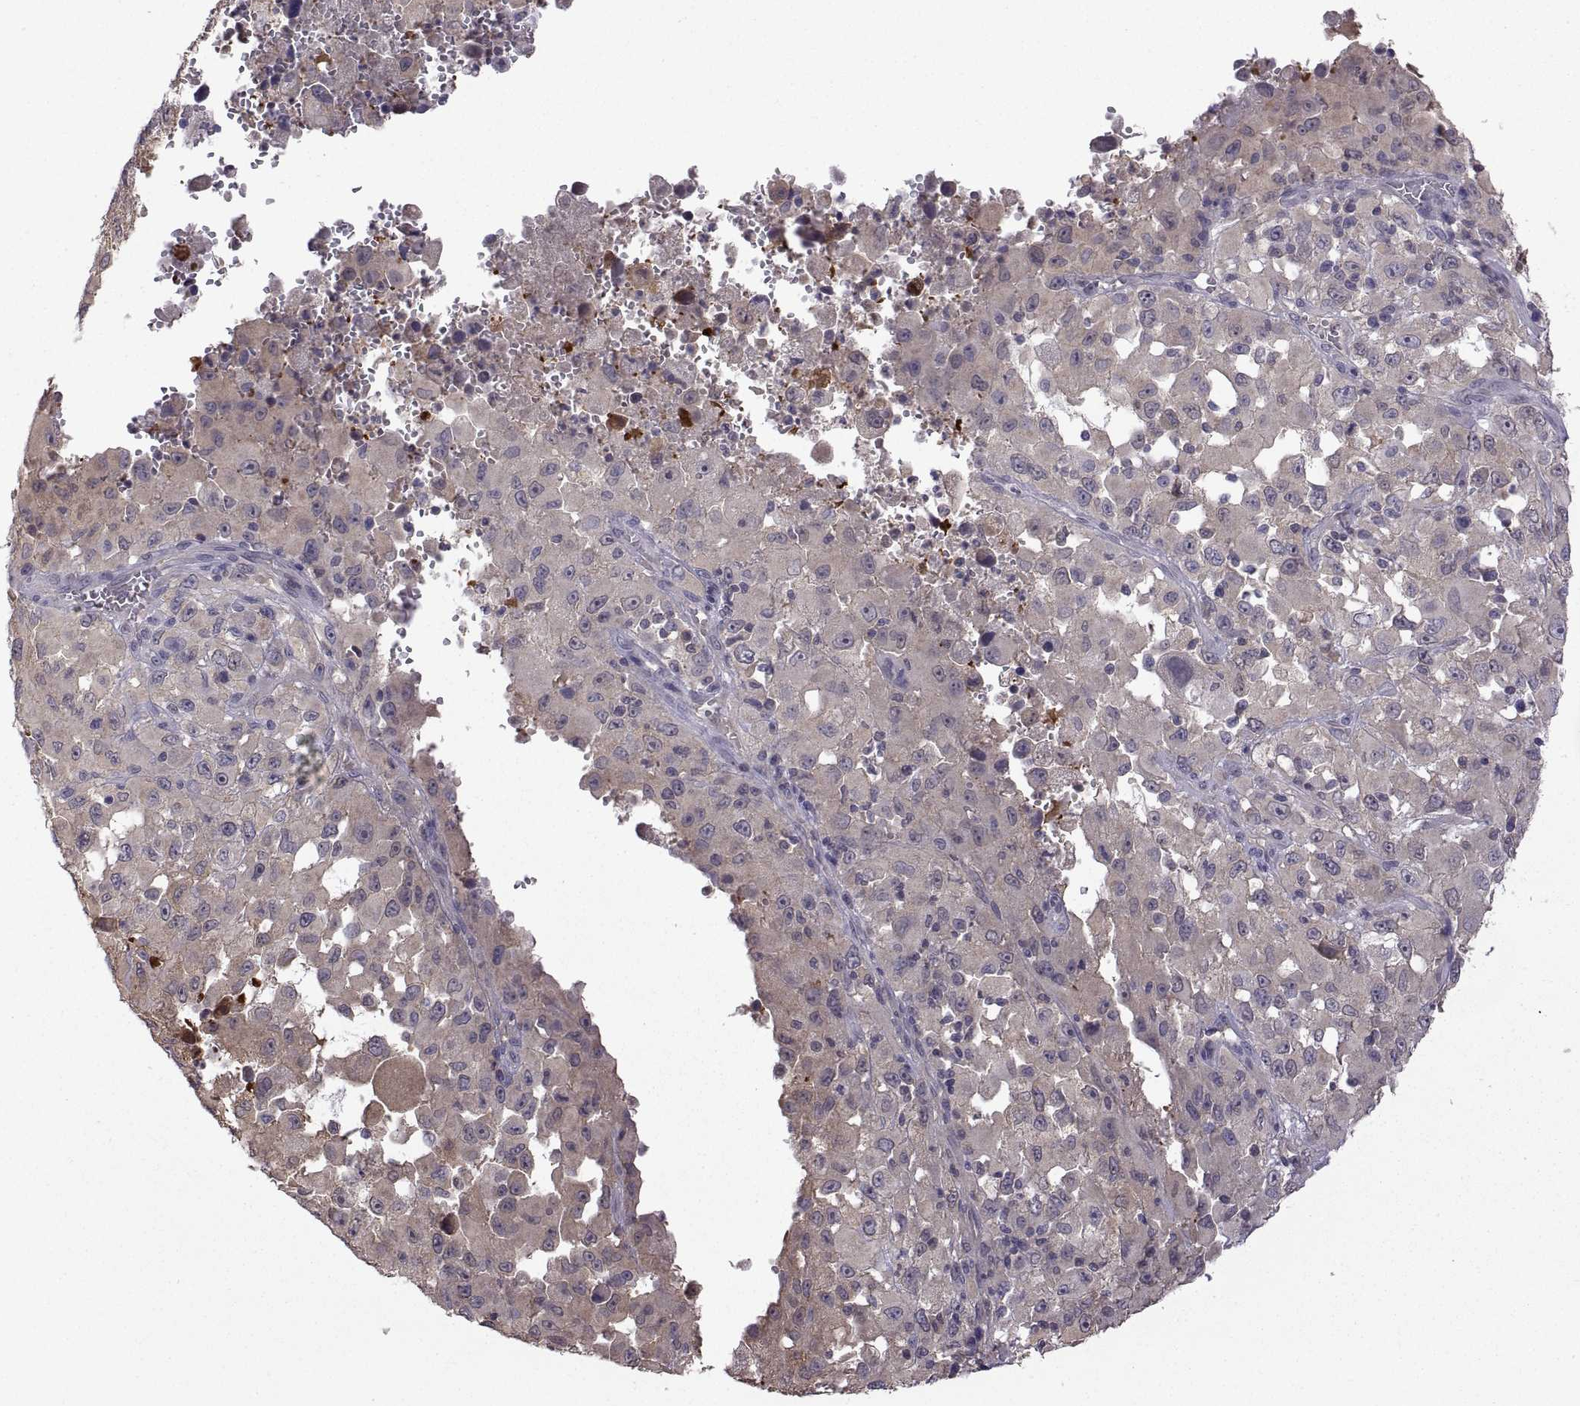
{"staining": {"intensity": "negative", "quantity": "none", "location": "none"}, "tissue": "melanoma", "cell_type": "Tumor cells", "image_type": "cancer", "snomed": [{"axis": "morphology", "description": "Malignant melanoma, Metastatic site"}, {"axis": "topography", "description": "Soft tissue"}], "caption": "Tumor cells are negative for protein expression in human malignant melanoma (metastatic site).", "gene": "FGF9", "patient": {"sex": "male", "age": 50}}